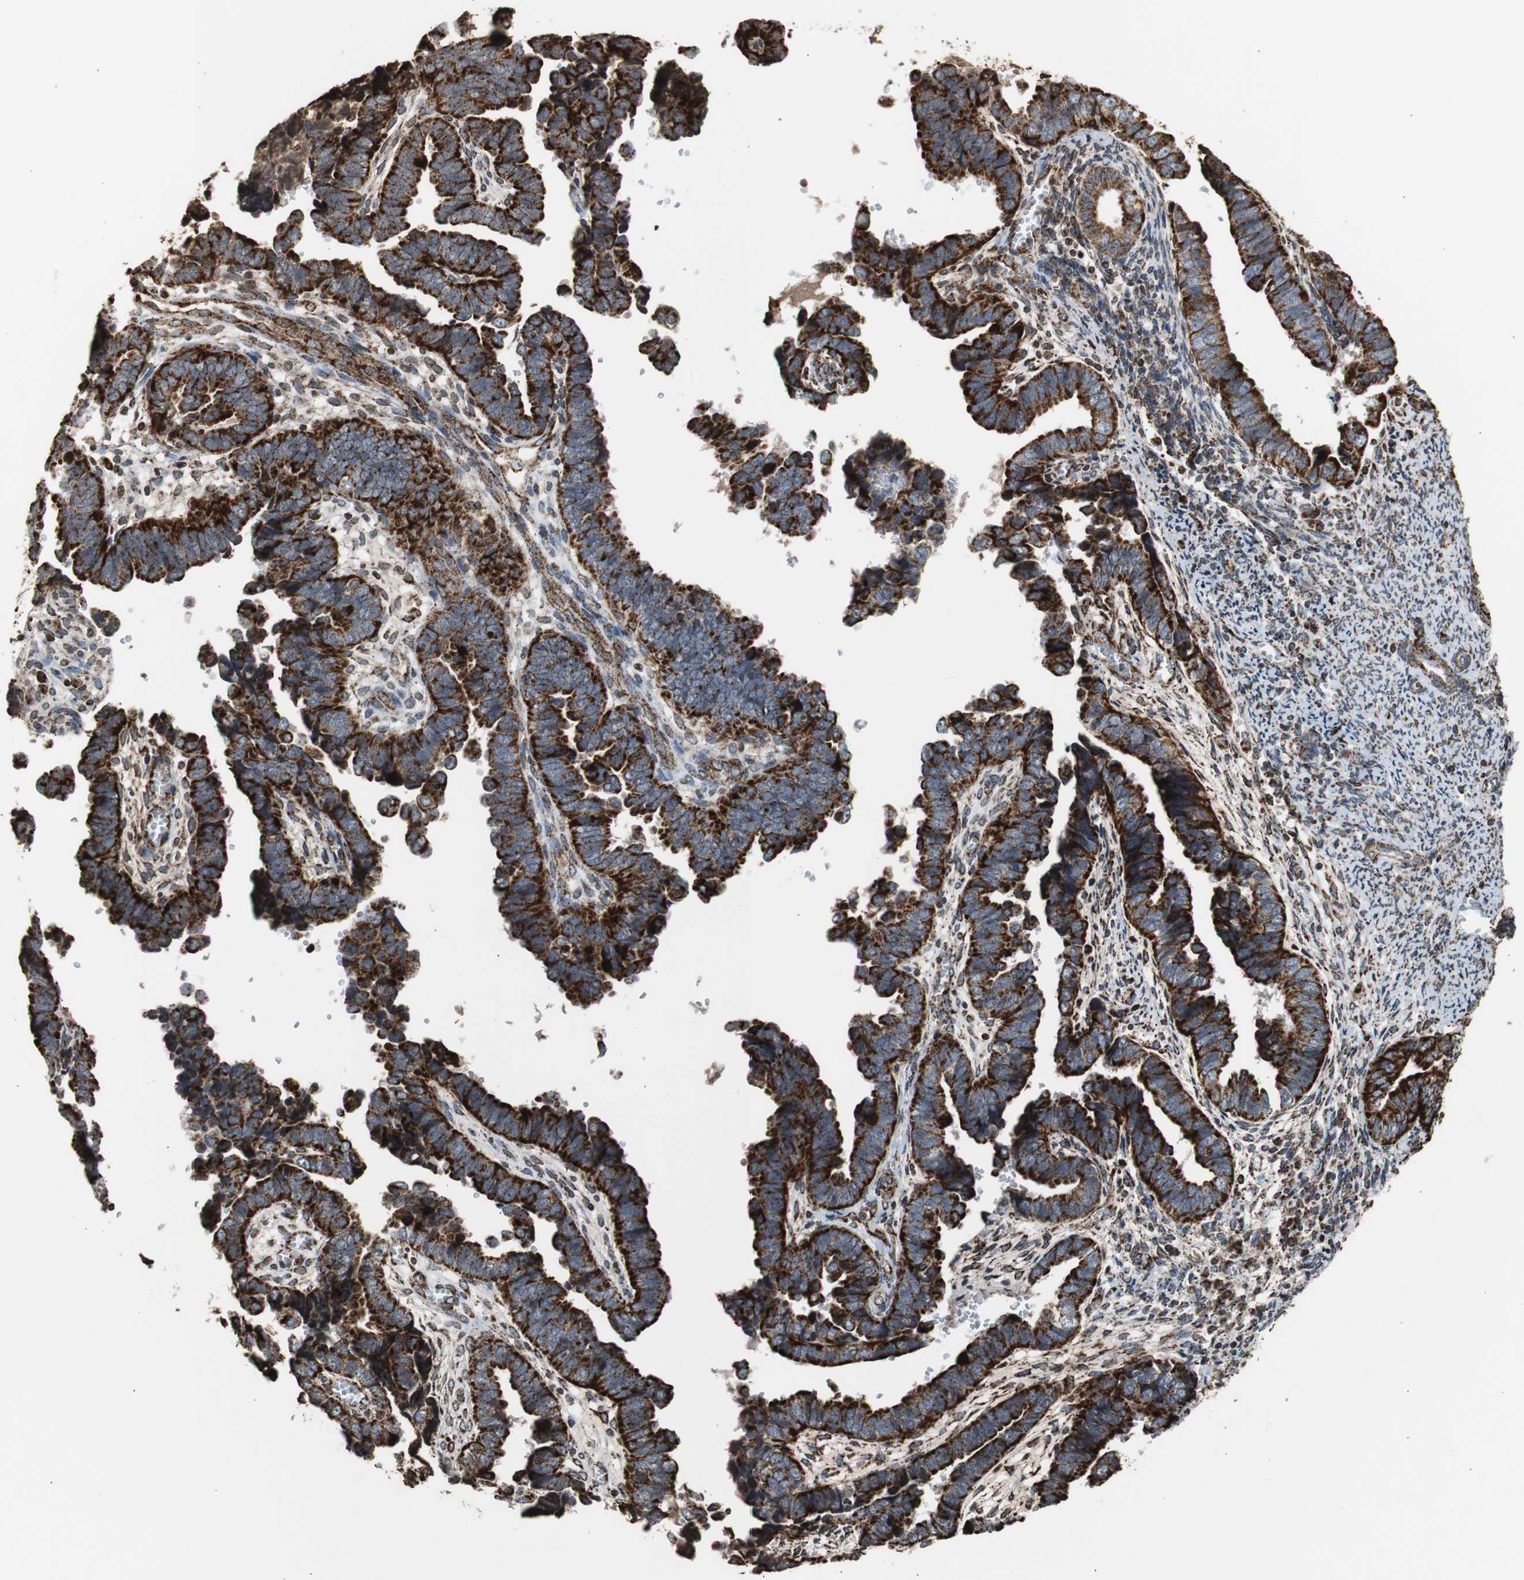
{"staining": {"intensity": "strong", "quantity": ">75%", "location": "cytoplasmic/membranous"}, "tissue": "endometrial cancer", "cell_type": "Tumor cells", "image_type": "cancer", "snomed": [{"axis": "morphology", "description": "Adenocarcinoma, NOS"}, {"axis": "topography", "description": "Endometrium"}], "caption": "DAB immunohistochemical staining of endometrial adenocarcinoma reveals strong cytoplasmic/membranous protein expression in about >75% of tumor cells. (brown staining indicates protein expression, while blue staining denotes nuclei).", "gene": "HSPA9", "patient": {"sex": "female", "age": 75}}